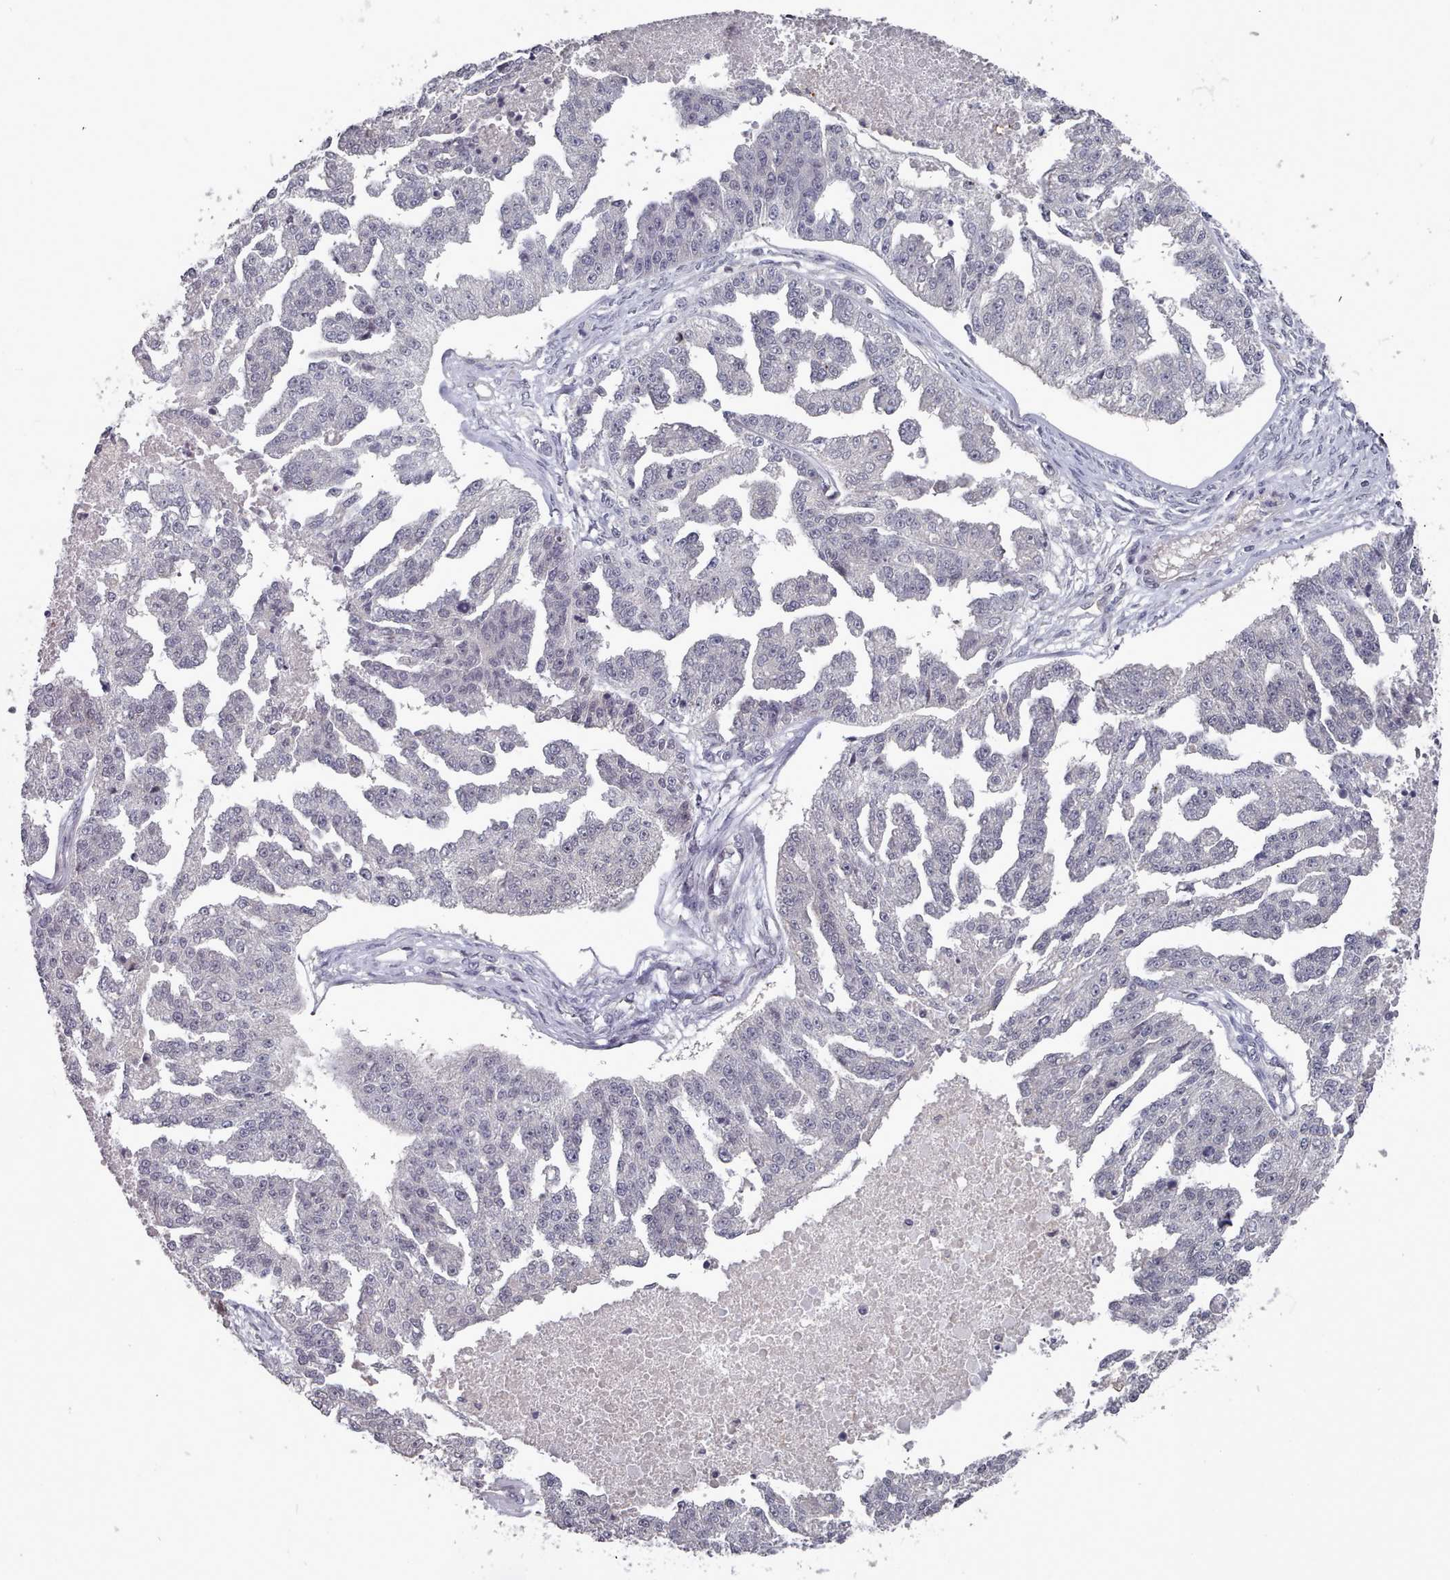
{"staining": {"intensity": "negative", "quantity": "none", "location": "none"}, "tissue": "ovarian cancer", "cell_type": "Tumor cells", "image_type": "cancer", "snomed": [{"axis": "morphology", "description": "Cystadenocarcinoma, serous, NOS"}, {"axis": "topography", "description": "Ovary"}], "caption": "Immunohistochemical staining of ovarian serous cystadenocarcinoma displays no significant positivity in tumor cells. The staining was performed using DAB (3,3'-diaminobenzidine) to visualize the protein expression in brown, while the nuclei were stained in blue with hematoxylin (Magnification: 20x).", "gene": "HYAL3", "patient": {"sex": "female", "age": 58}}